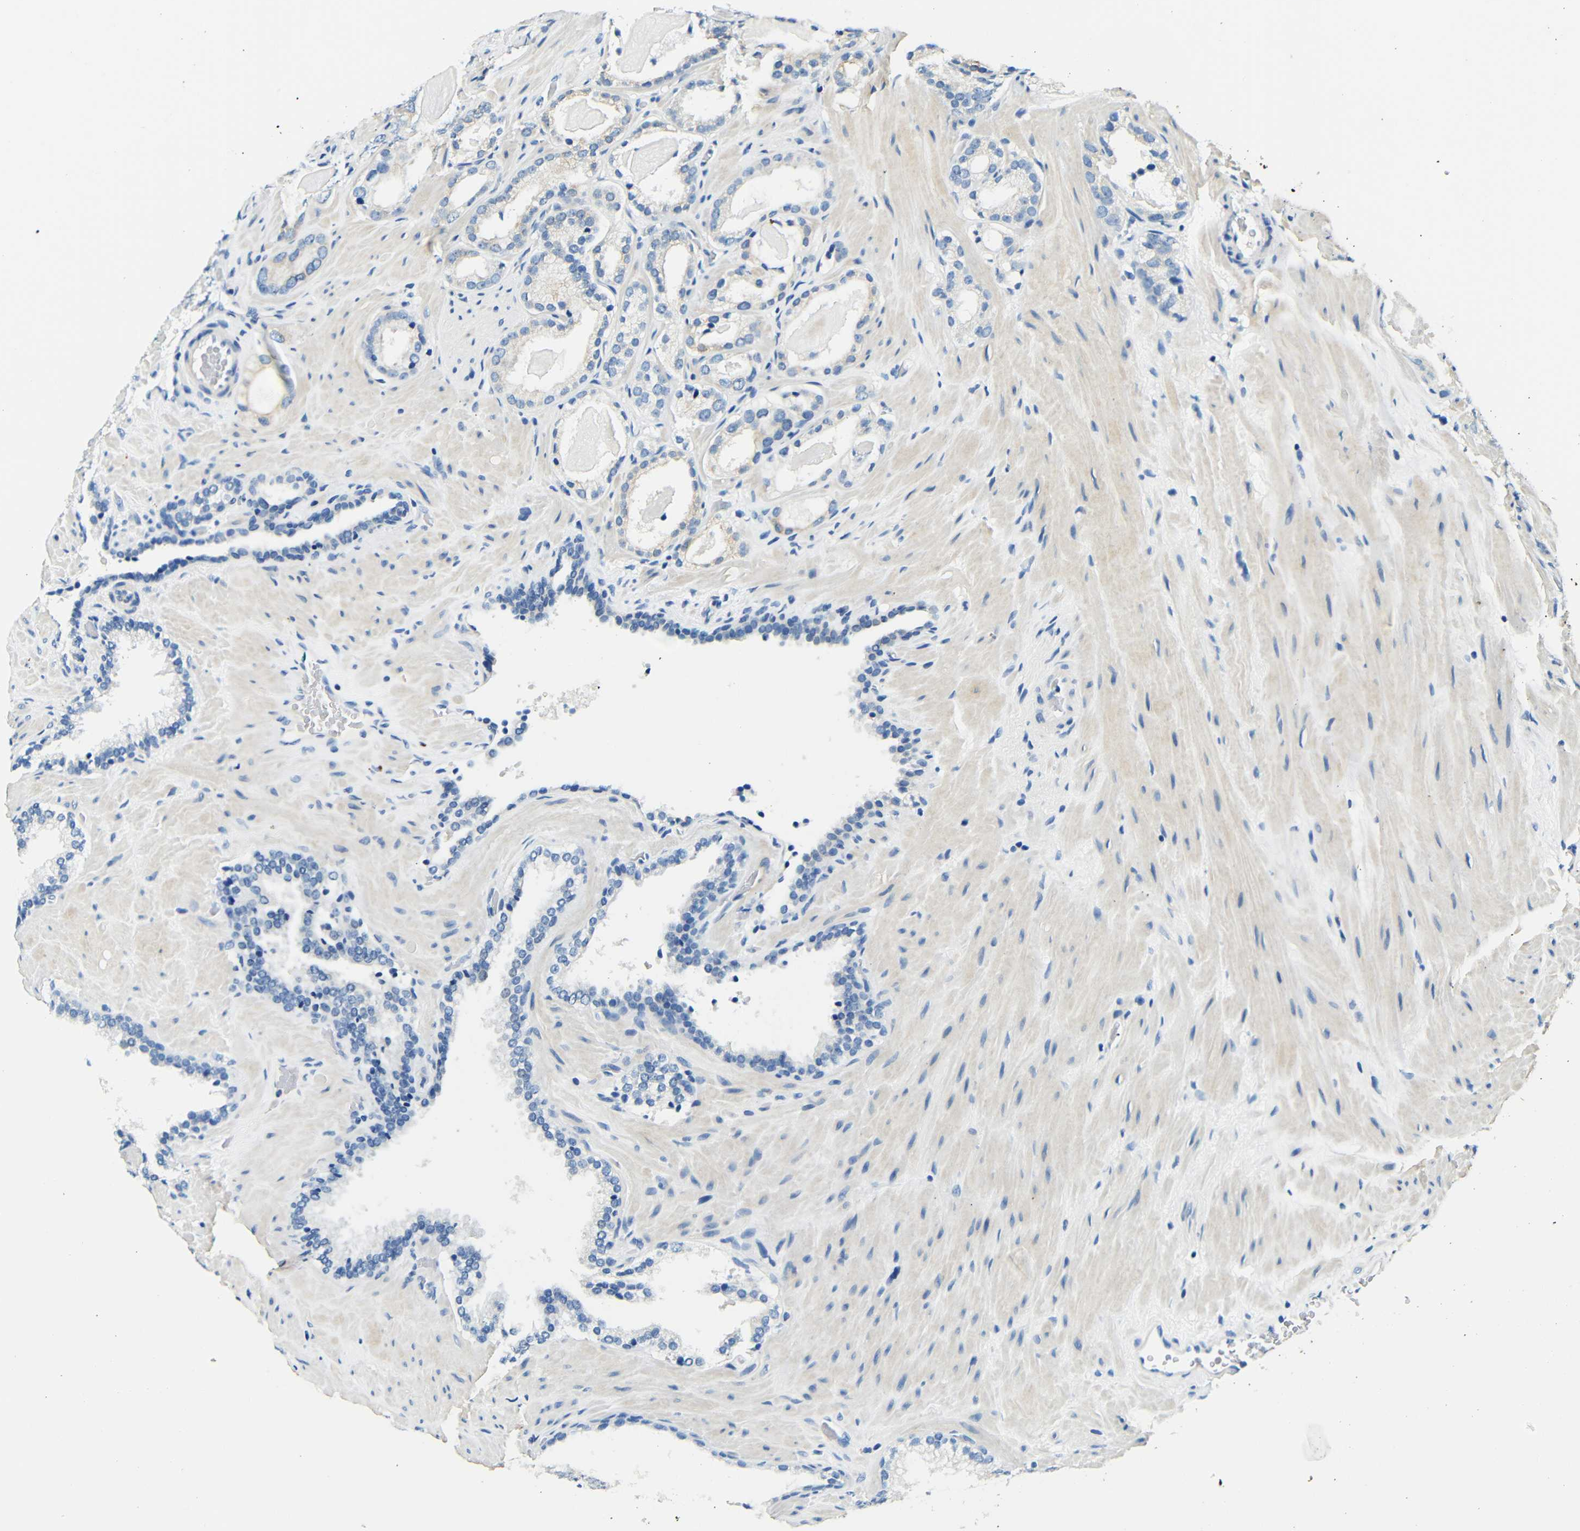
{"staining": {"intensity": "negative", "quantity": "none", "location": "none"}, "tissue": "prostate cancer", "cell_type": "Tumor cells", "image_type": "cancer", "snomed": [{"axis": "morphology", "description": "Adenocarcinoma, High grade"}, {"axis": "topography", "description": "Prostate"}], "caption": "IHC of human prostate cancer displays no expression in tumor cells.", "gene": "FMO5", "patient": {"sex": "male", "age": 64}}